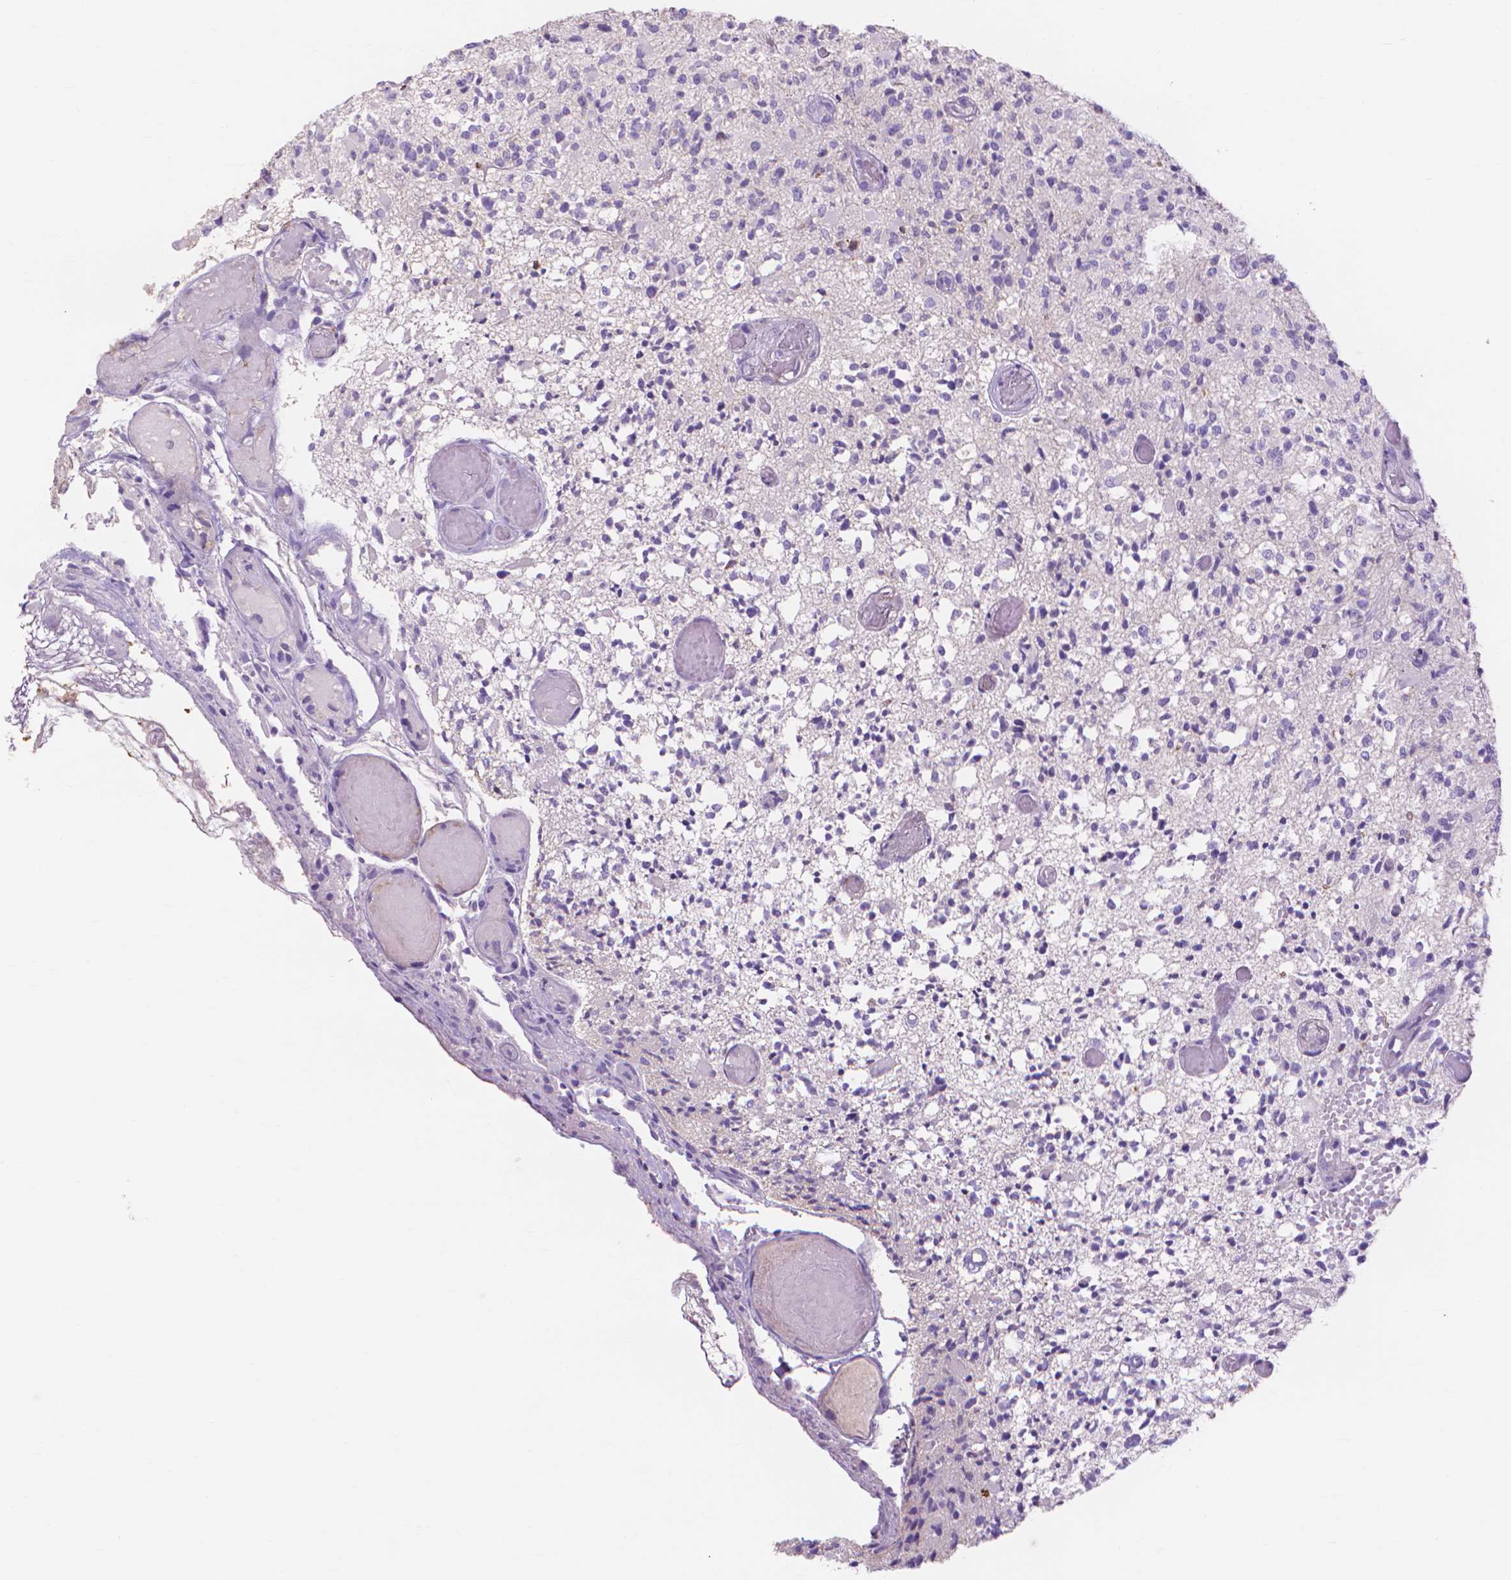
{"staining": {"intensity": "negative", "quantity": "none", "location": "none"}, "tissue": "glioma", "cell_type": "Tumor cells", "image_type": "cancer", "snomed": [{"axis": "morphology", "description": "Glioma, malignant, High grade"}, {"axis": "topography", "description": "Brain"}], "caption": "Tumor cells are negative for brown protein staining in high-grade glioma (malignant). (Immunohistochemistry (ihc), brightfield microscopy, high magnification).", "gene": "MMP11", "patient": {"sex": "female", "age": 63}}